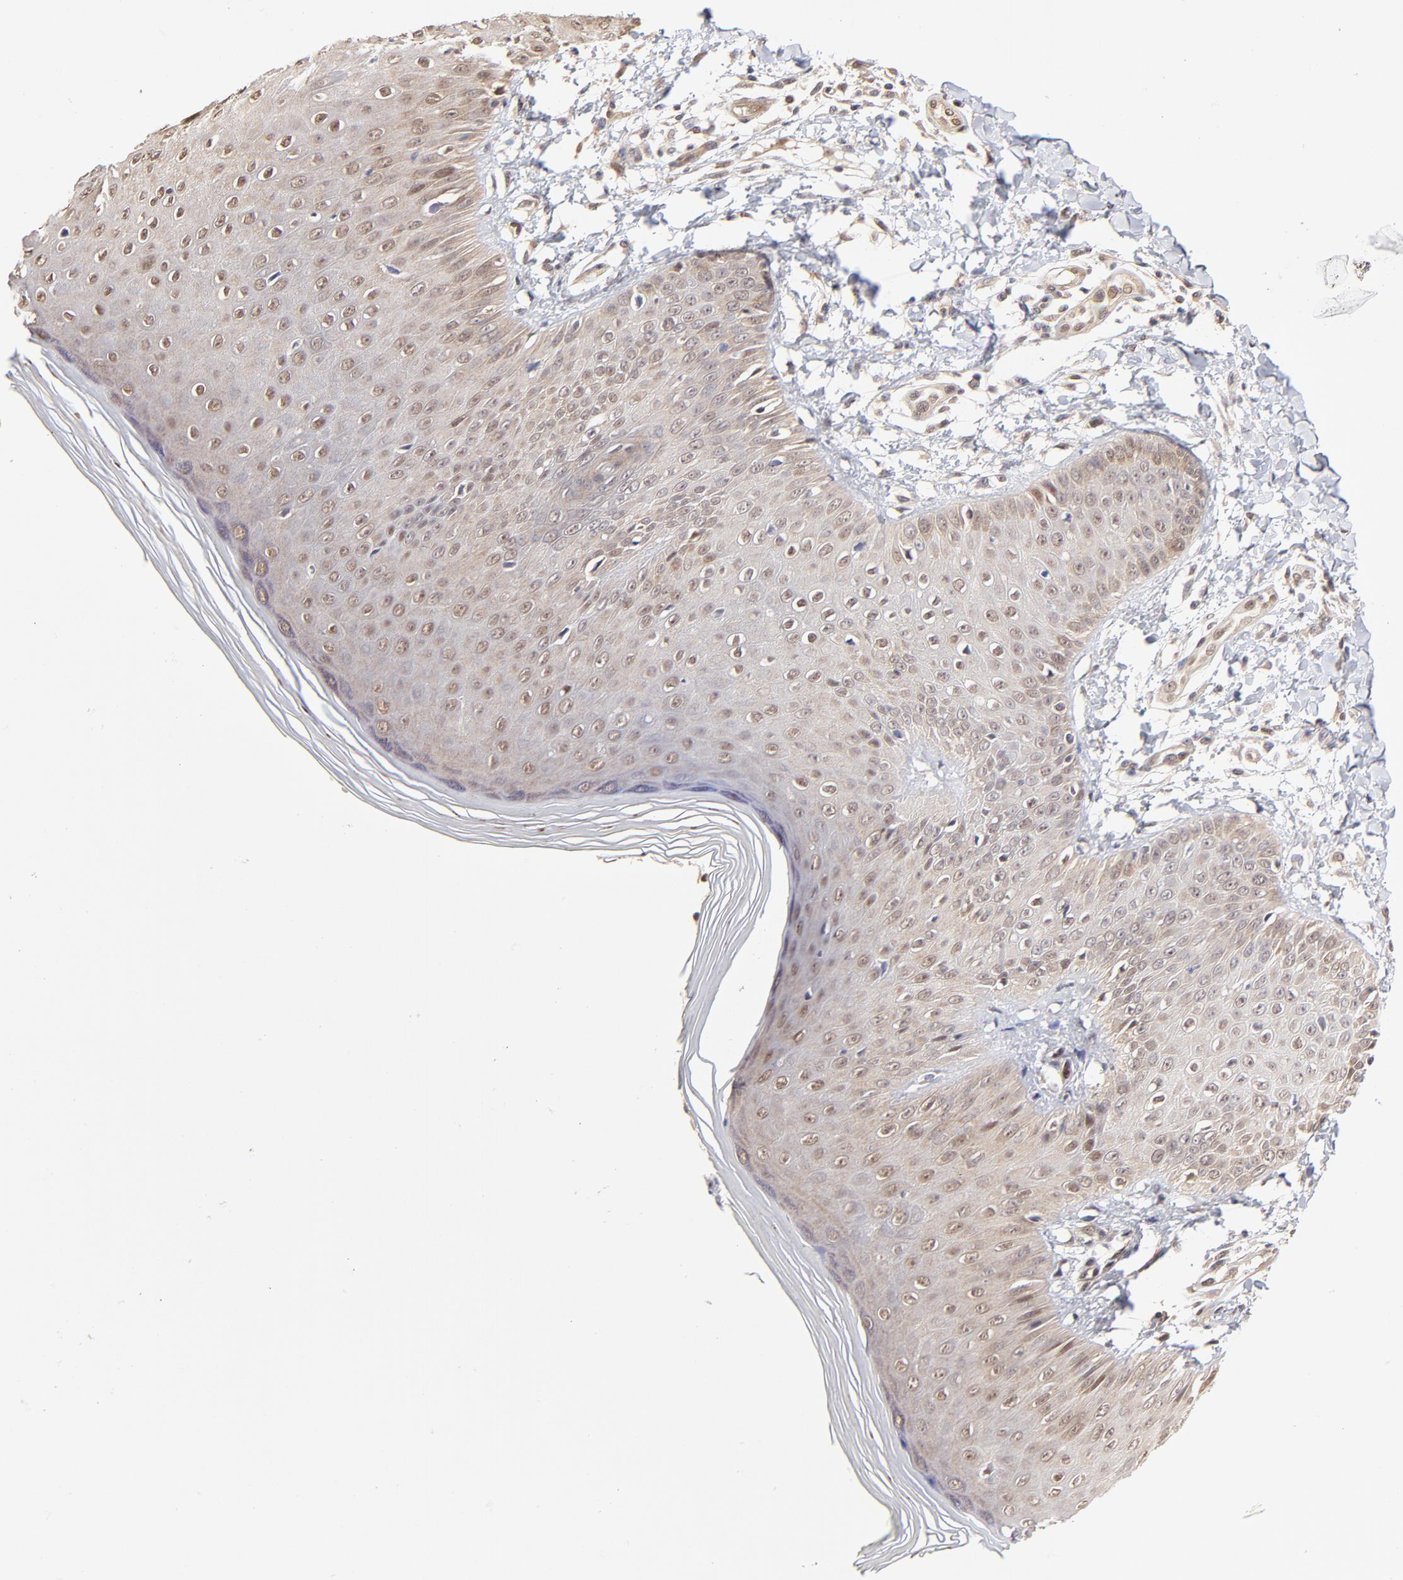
{"staining": {"intensity": "moderate", "quantity": ">75%", "location": "cytoplasmic/membranous,nuclear"}, "tissue": "skin", "cell_type": "Epidermal cells", "image_type": "normal", "snomed": [{"axis": "morphology", "description": "Normal tissue, NOS"}, {"axis": "morphology", "description": "Inflammation, NOS"}, {"axis": "topography", "description": "Soft tissue"}, {"axis": "topography", "description": "Anal"}], "caption": "Human skin stained for a protein (brown) demonstrates moderate cytoplasmic/membranous,nuclear positive staining in approximately >75% of epidermal cells.", "gene": "ZNF10", "patient": {"sex": "female", "age": 15}}